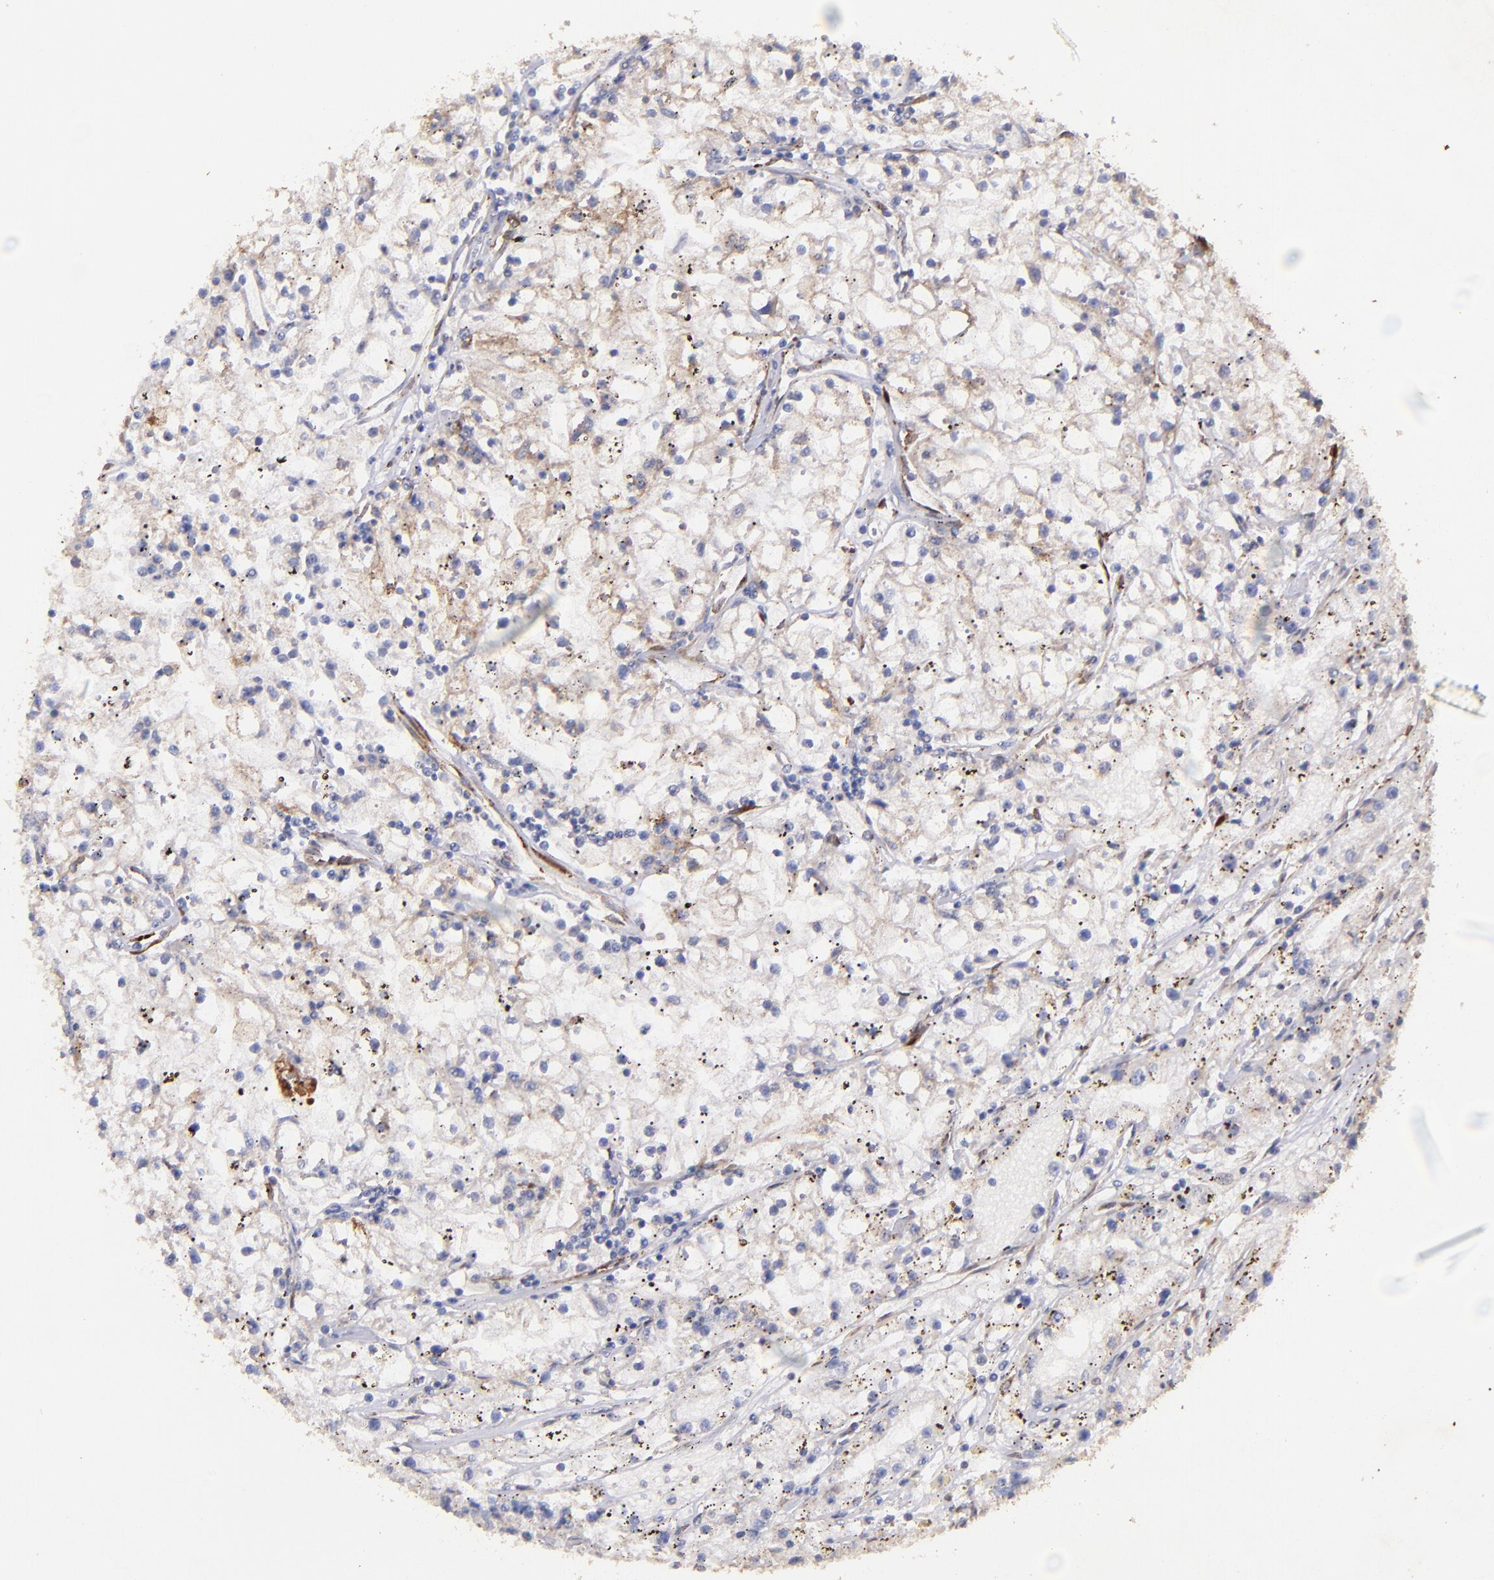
{"staining": {"intensity": "negative", "quantity": "none", "location": "none"}, "tissue": "renal cancer", "cell_type": "Tumor cells", "image_type": "cancer", "snomed": [{"axis": "morphology", "description": "Adenocarcinoma, NOS"}, {"axis": "topography", "description": "Kidney"}], "caption": "Immunohistochemical staining of human adenocarcinoma (renal) shows no significant expression in tumor cells. Brightfield microscopy of IHC stained with DAB (brown) and hematoxylin (blue), captured at high magnification.", "gene": "RET", "patient": {"sex": "male", "age": 56}}